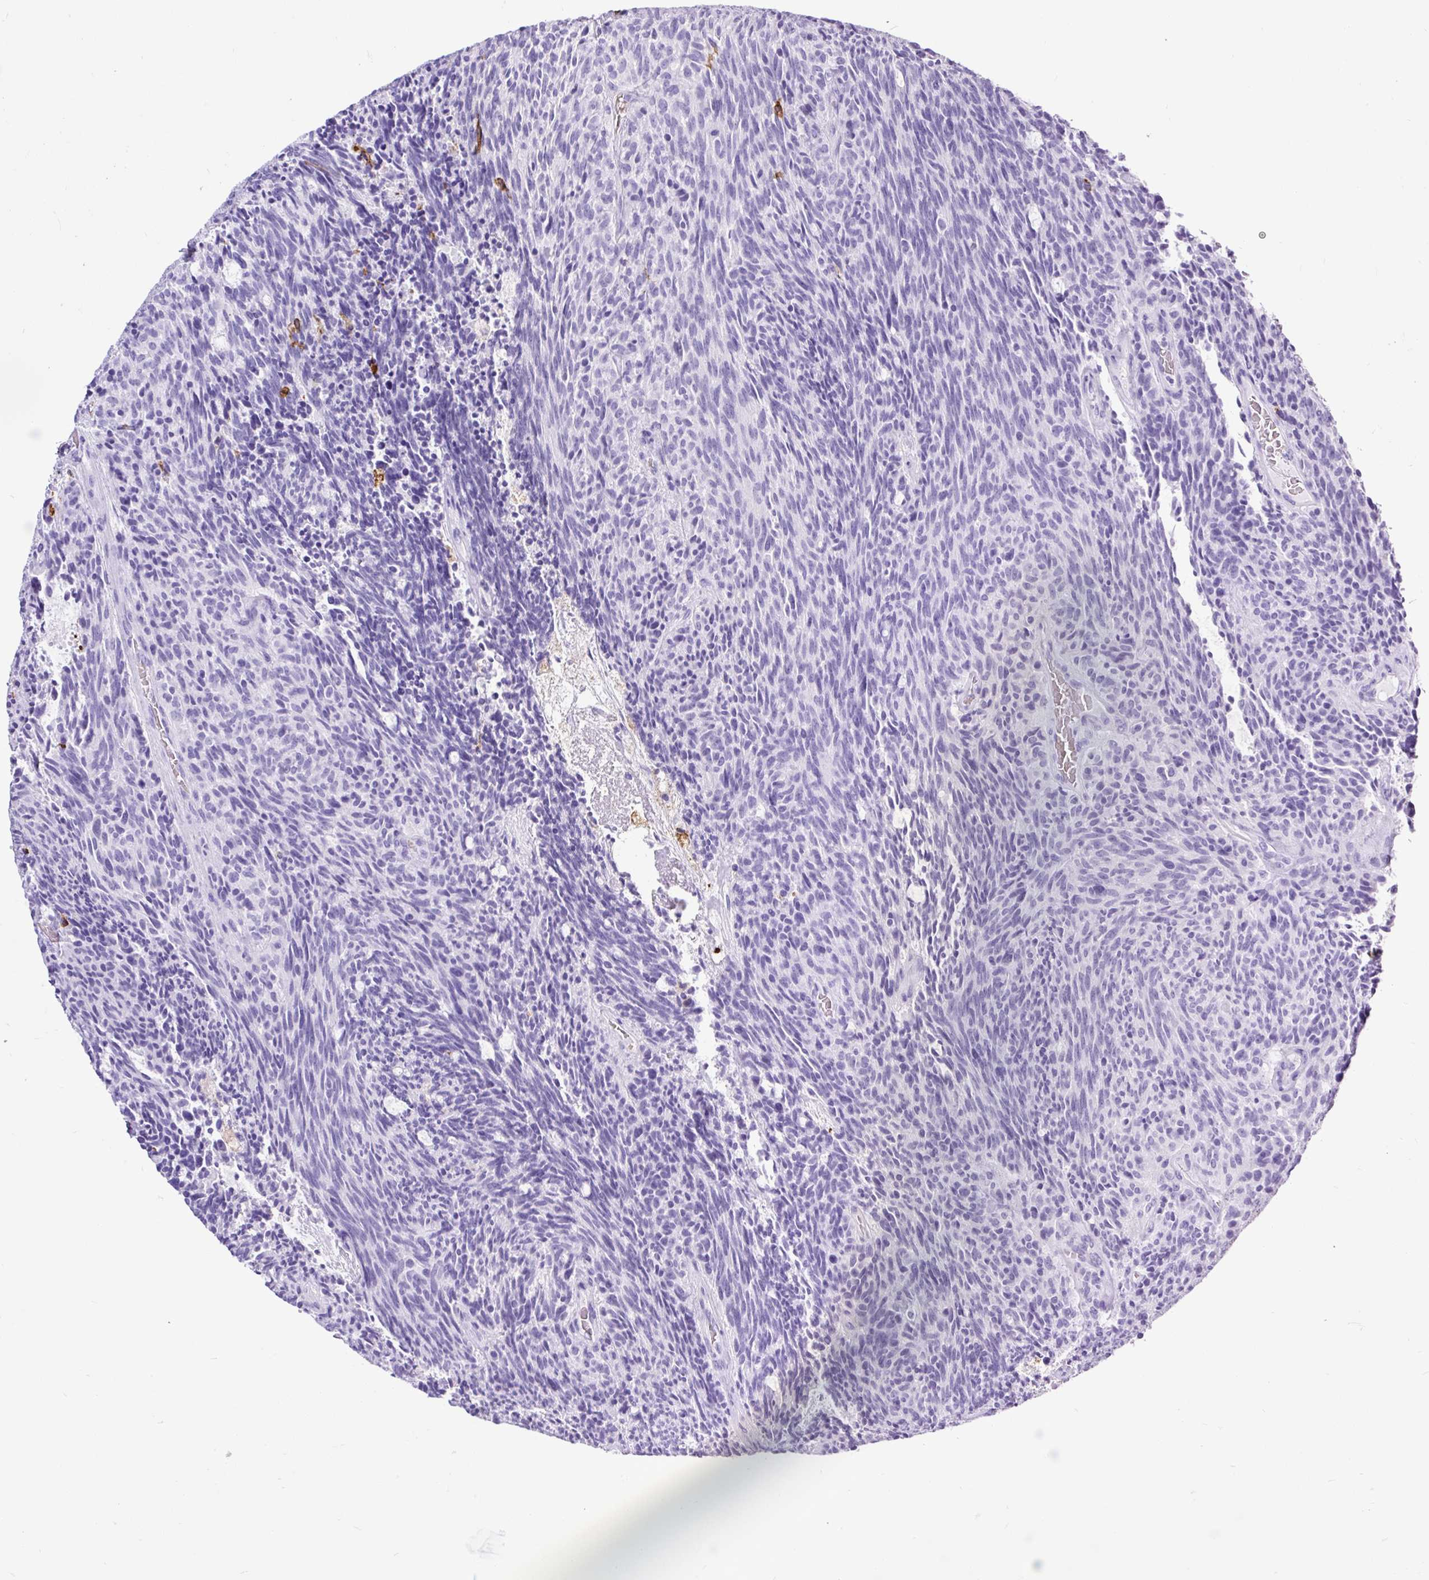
{"staining": {"intensity": "negative", "quantity": "none", "location": "none"}, "tissue": "carcinoid", "cell_type": "Tumor cells", "image_type": "cancer", "snomed": [{"axis": "morphology", "description": "Carcinoid, malignant, NOS"}, {"axis": "topography", "description": "Pancreas"}], "caption": "Immunohistochemistry photomicrograph of neoplastic tissue: carcinoid stained with DAB (3,3'-diaminobenzidine) demonstrates no significant protein positivity in tumor cells. Nuclei are stained in blue.", "gene": "HLA-DRA", "patient": {"sex": "female", "age": 54}}